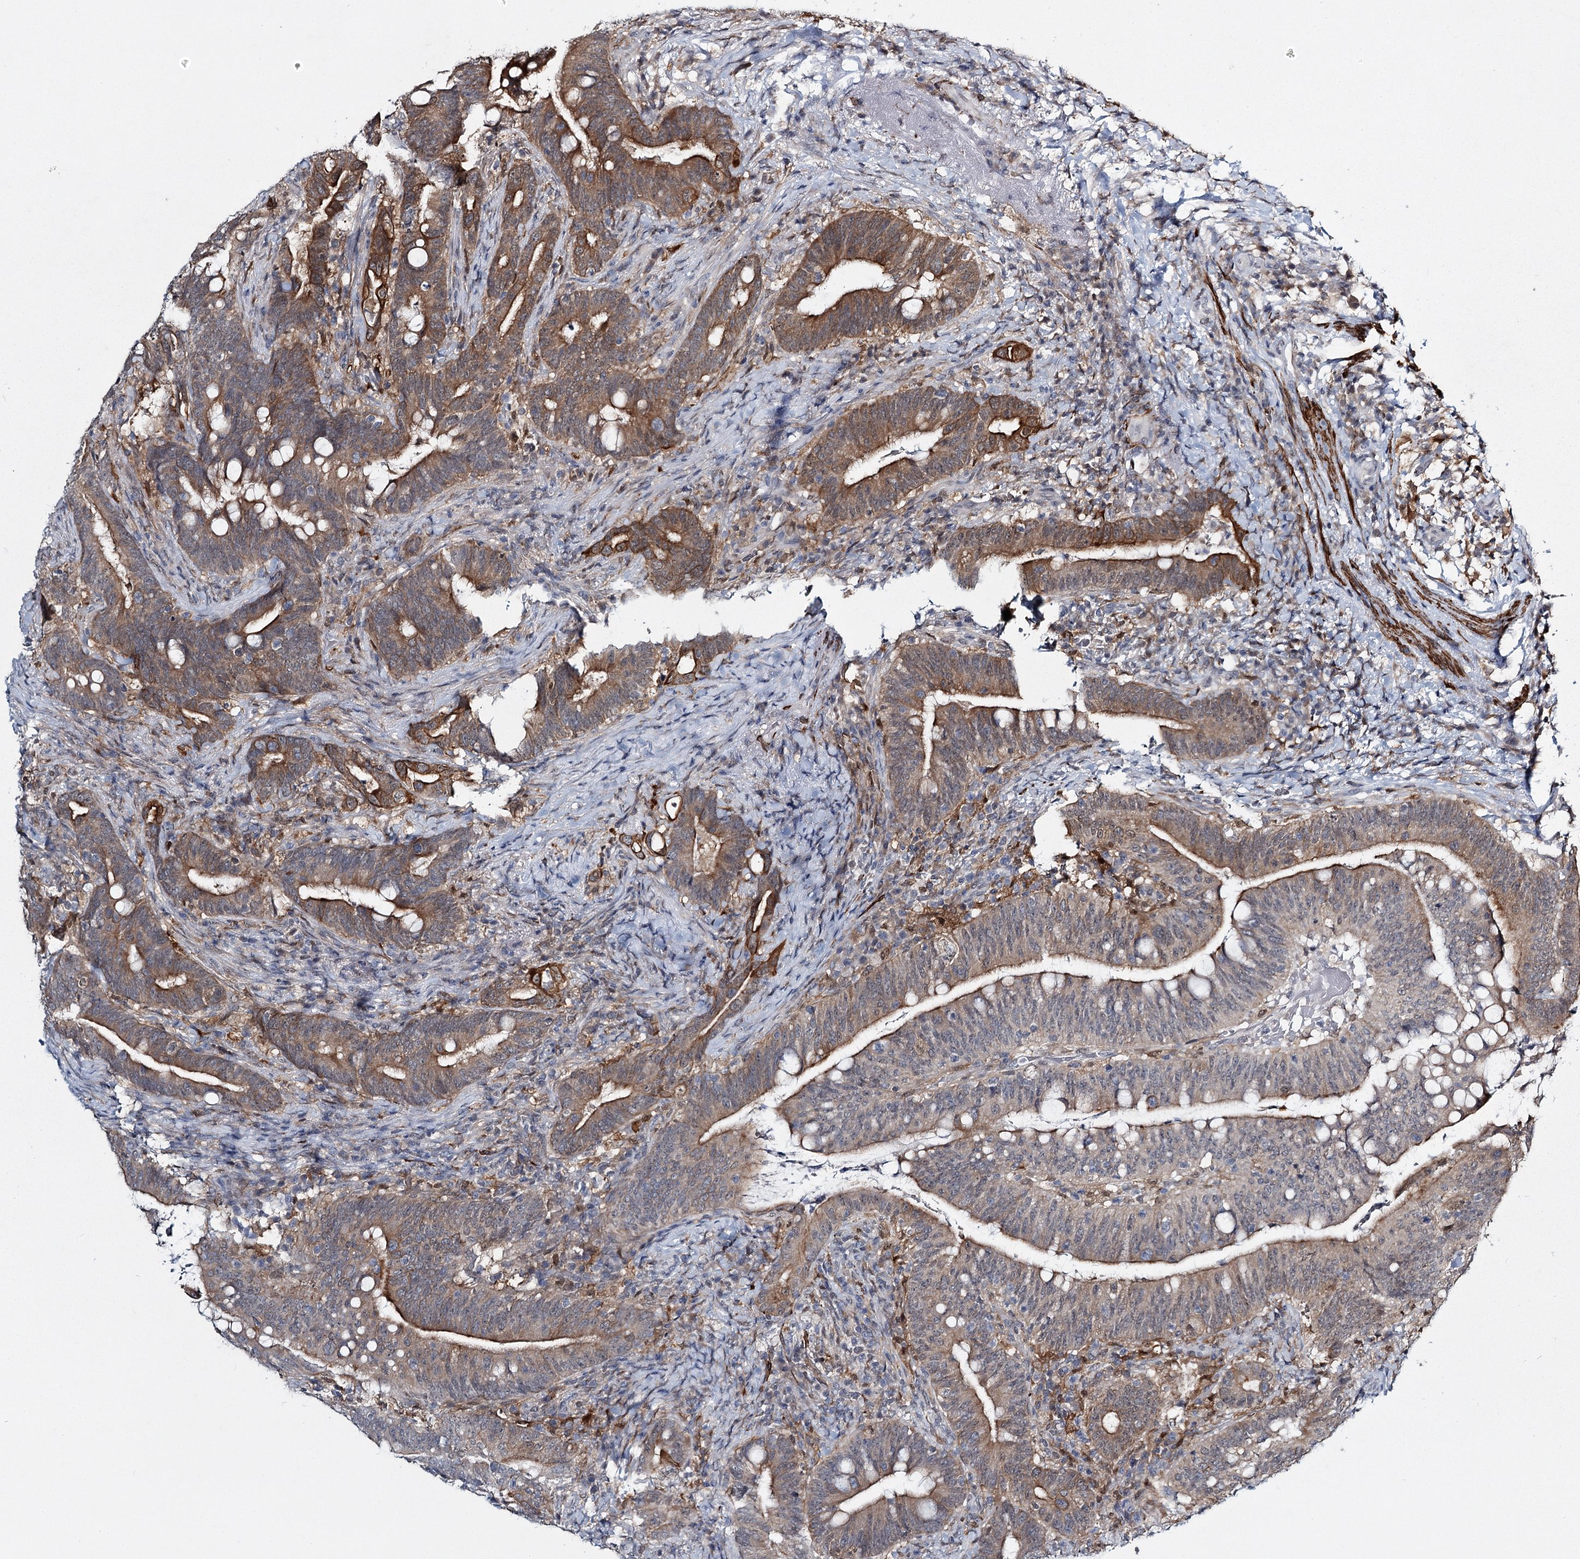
{"staining": {"intensity": "moderate", "quantity": ">75%", "location": "cytoplasmic/membranous"}, "tissue": "colorectal cancer", "cell_type": "Tumor cells", "image_type": "cancer", "snomed": [{"axis": "morphology", "description": "Adenocarcinoma, NOS"}, {"axis": "topography", "description": "Colon"}], "caption": "This histopathology image reveals IHC staining of human adenocarcinoma (colorectal), with medium moderate cytoplasmic/membranous expression in about >75% of tumor cells.", "gene": "TMEM70", "patient": {"sex": "female", "age": 66}}